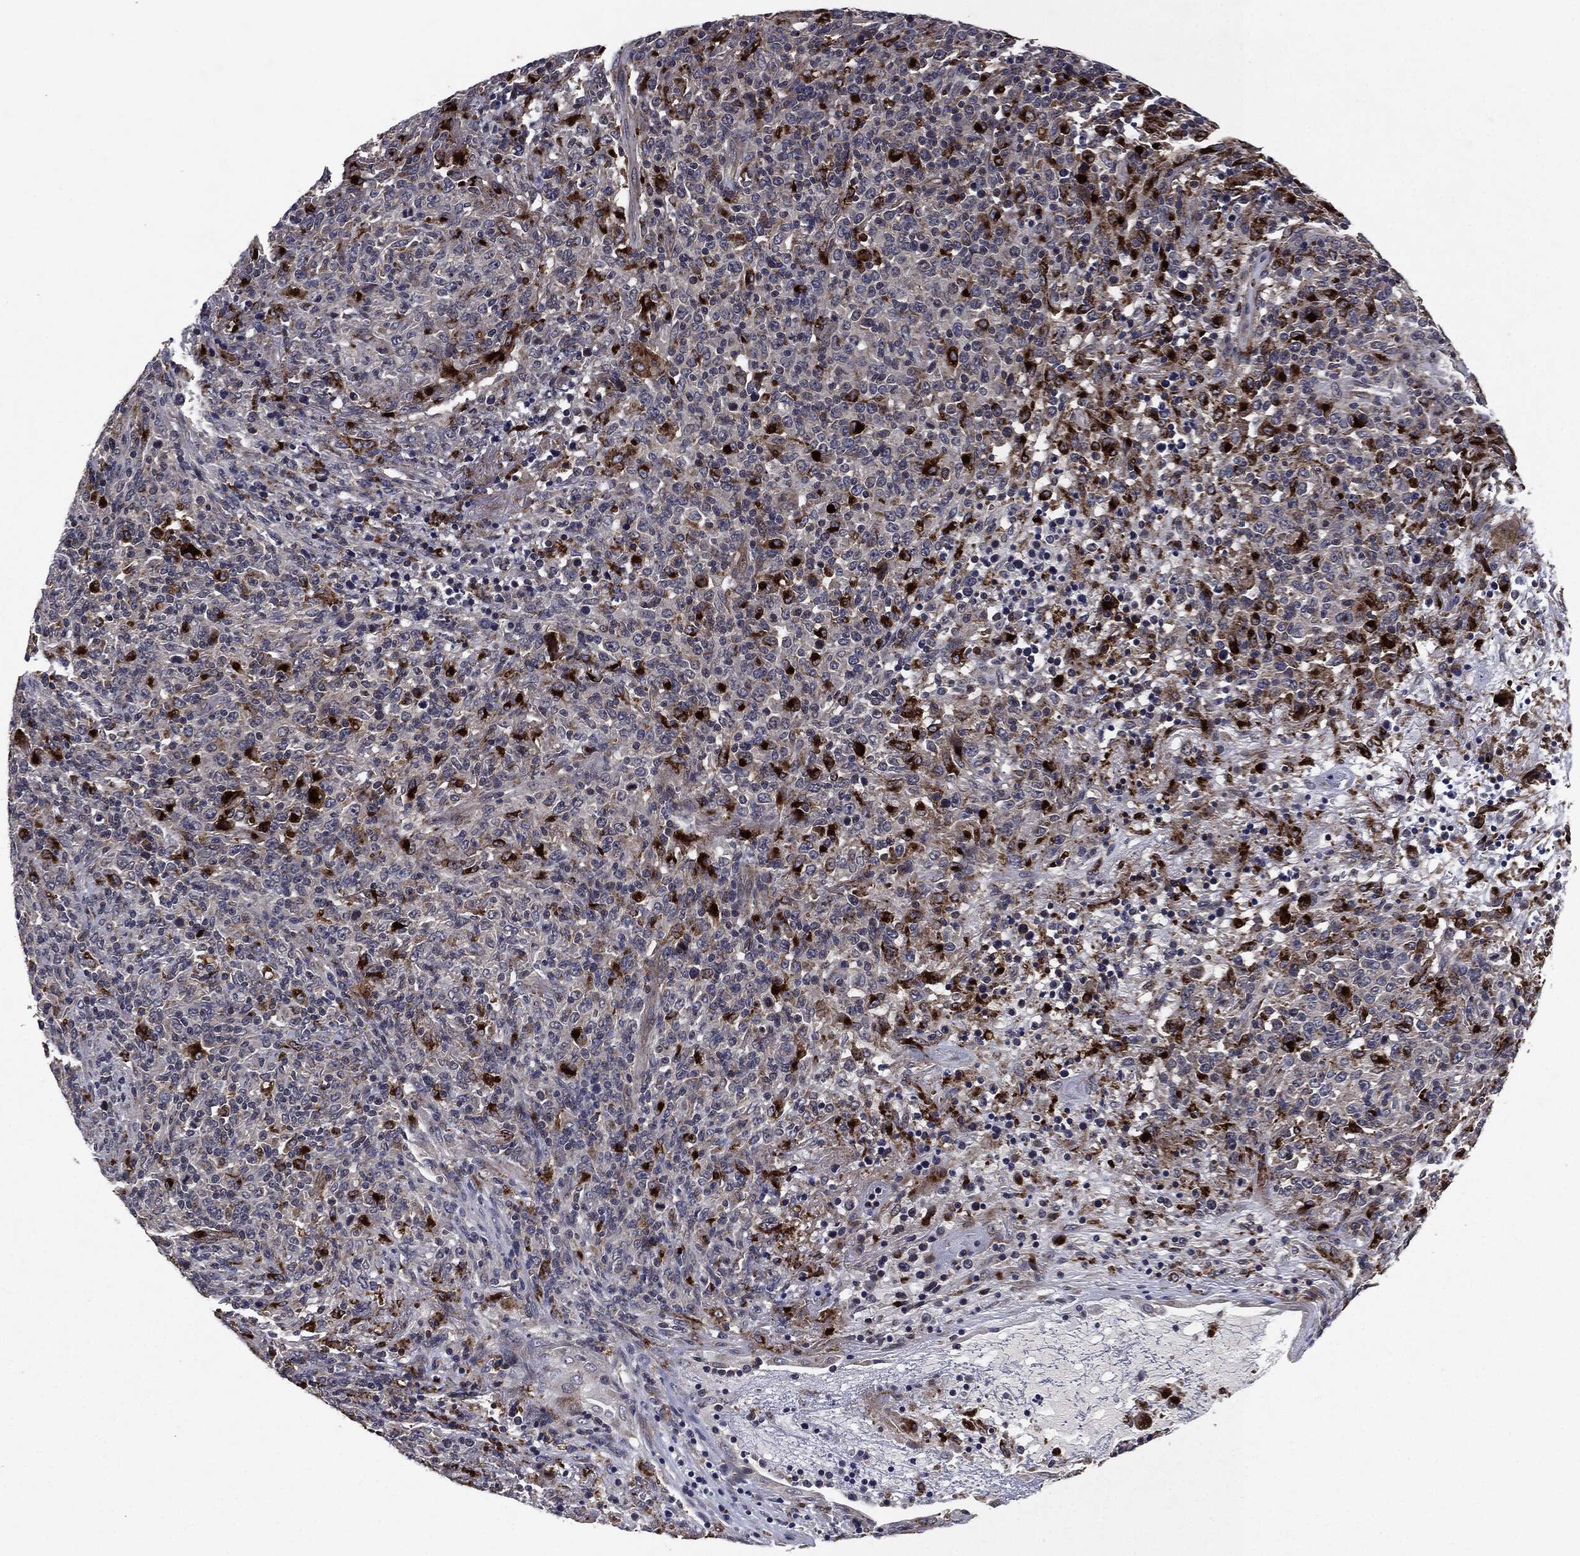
{"staining": {"intensity": "strong", "quantity": "<25%", "location": "cytoplasmic/membranous"}, "tissue": "lymphoma", "cell_type": "Tumor cells", "image_type": "cancer", "snomed": [{"axis": "morphology", "description": "Malignant lymphoma, non-Hodgkin's type, High grade"}, {"axis": "topography", "description": "Lung"}], "caption": "Protein analysis of malignant lymphoma, non-Hodgkin's type (high-grade) tissue demonstrates strong cytoplasmic/membranous positivity in approximately <25% of tumor cells.", "gene": "SLC31A2", "patient": {"sex": "male", "age": 79}}